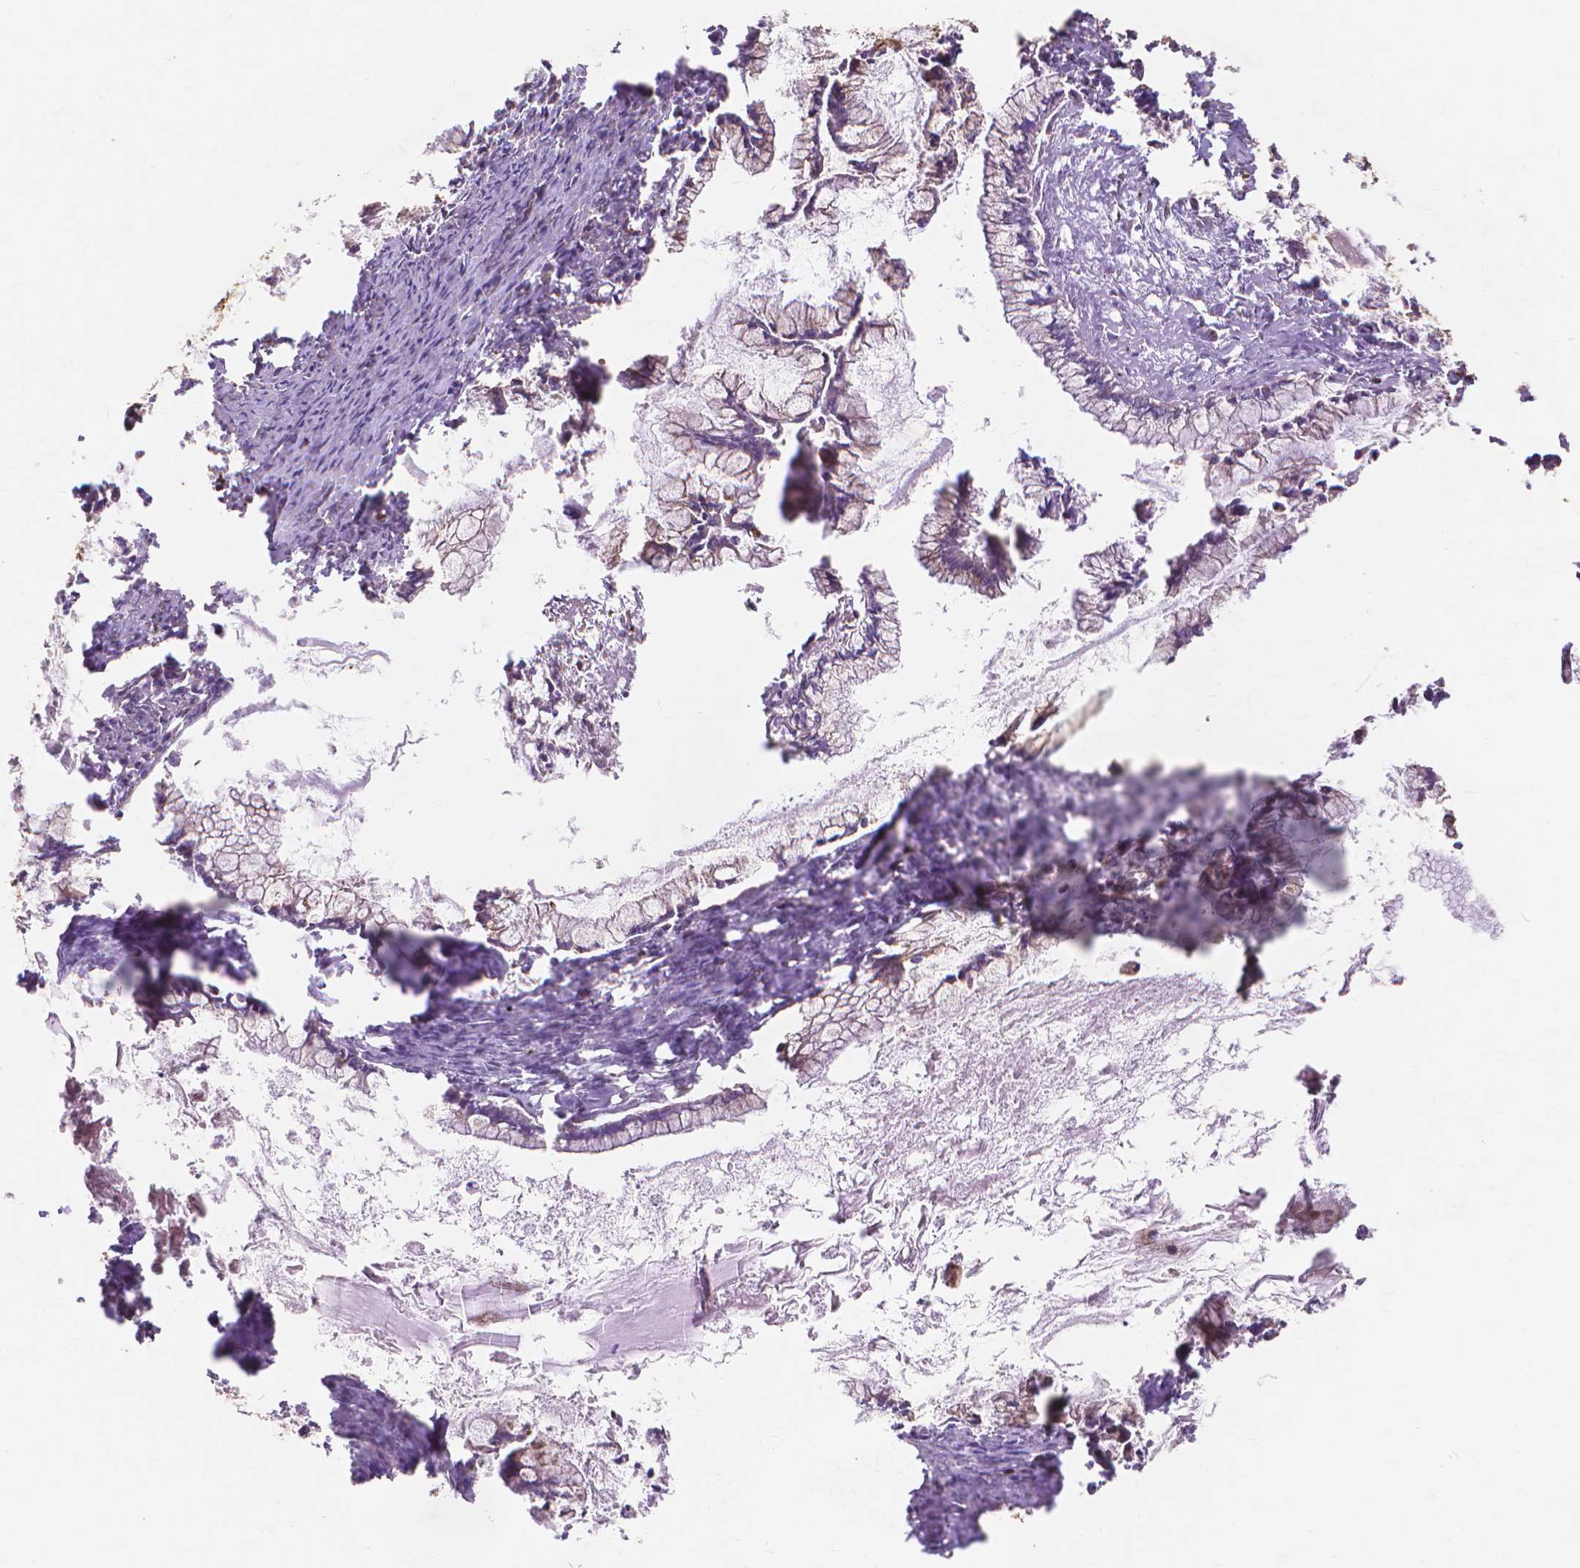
{"staining": {"intensity": "moderate", "quantity": ">75%", "location": "cytoplasmic/membranous"}, "tissue": "ovarian cancer", "cell_type": "Tumor cells", "image_type": "cancer", "snomed": [{"axis": "morphology", "description": "Cystadenocarcinoma, mucinous, NOS"}, {"axis": "topography", "description": "Ovary"}], "caption": "Tumor cells reveal medium levels of moderate cytoplasmic/membranous expression in about >75% of cells in human ovarian mucinous cystadenocarcinoma.", "gene": "TAB2", "patient": {"sex": "female", "age": 67}}